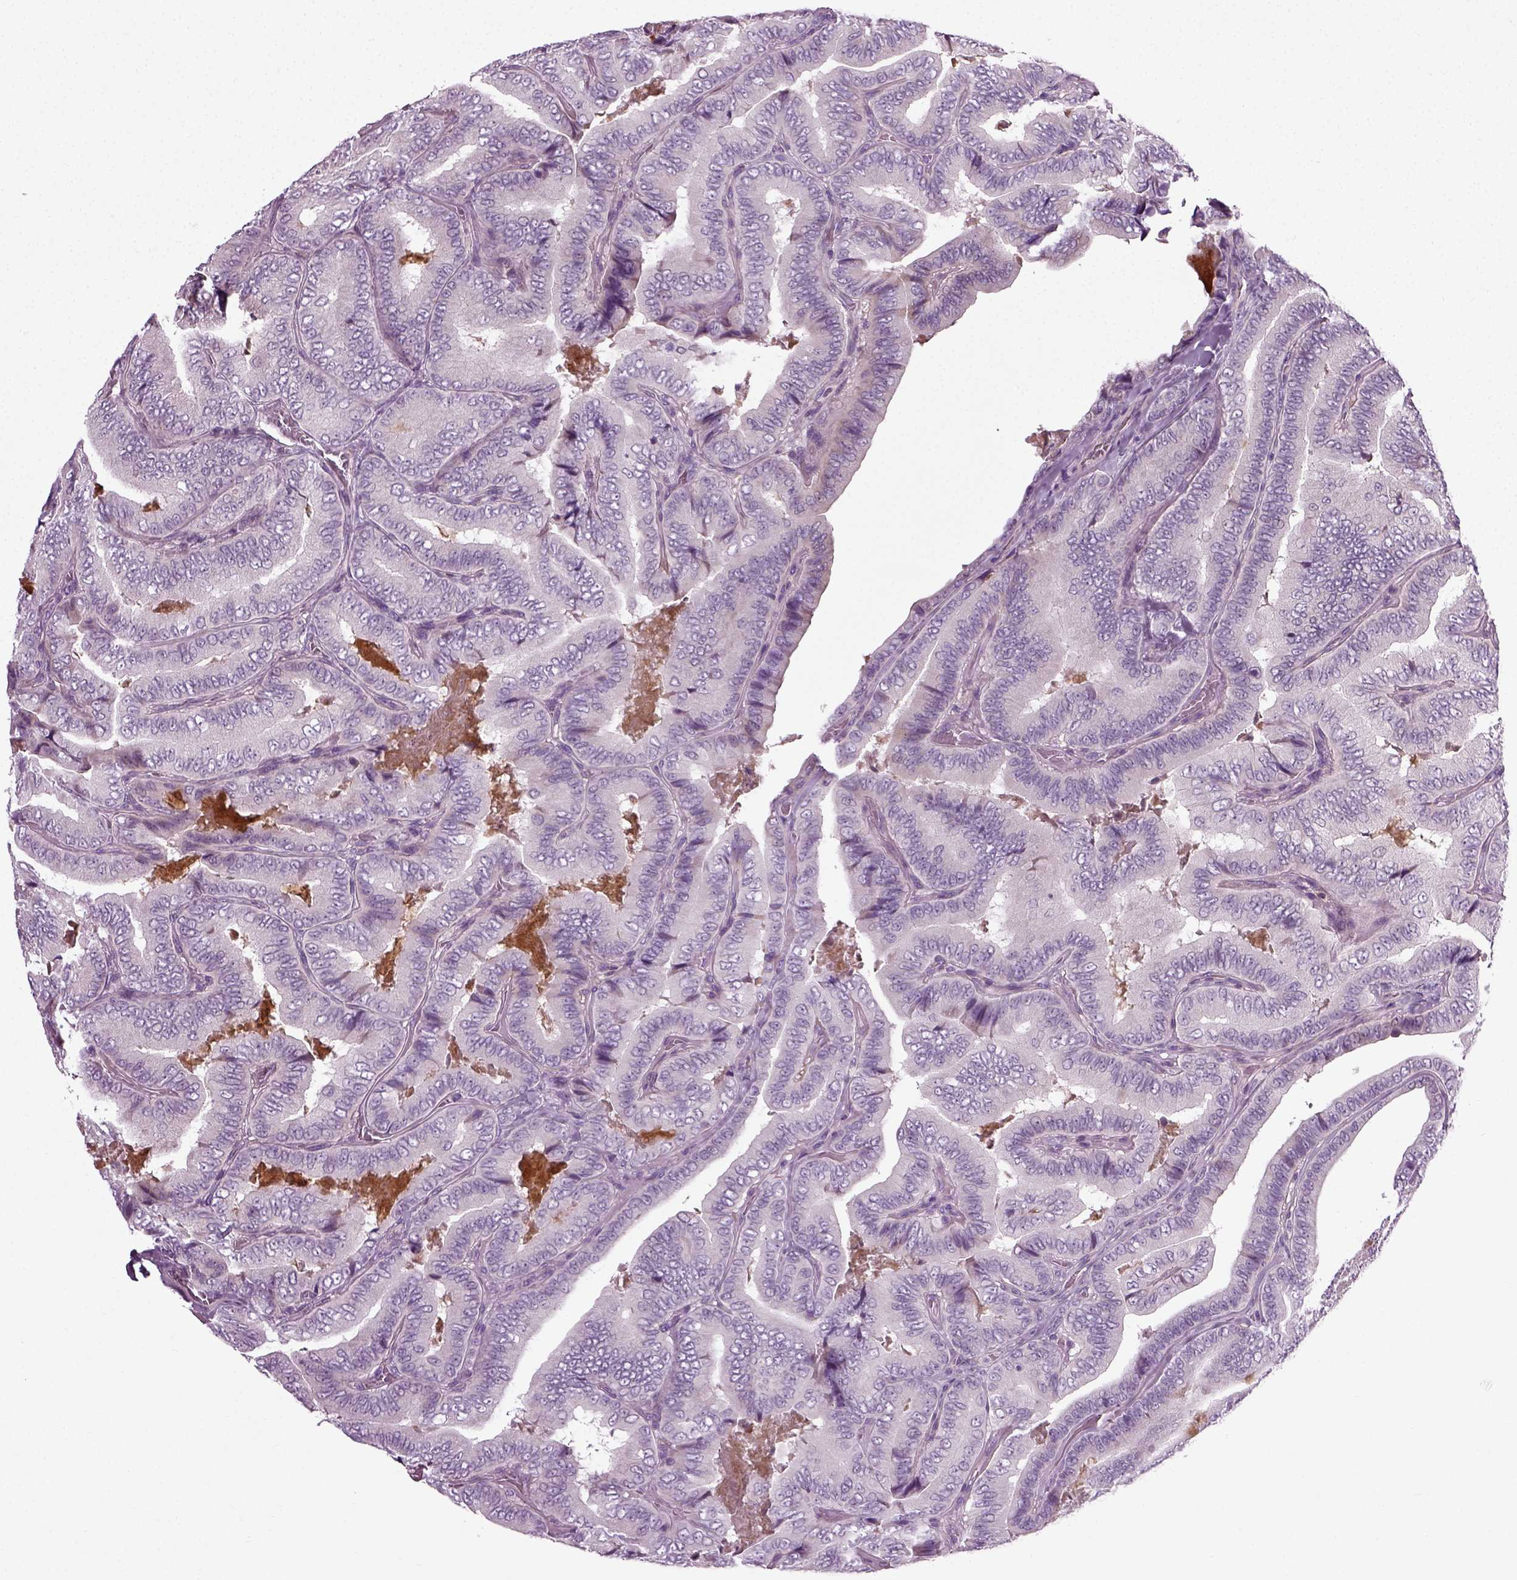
{"staining": {"intensity": "negative", "quantity": "none", "location": "none"}, "tissue": "thyroid cancer", "cell_type": "Tumor cells", "image_type": "cancer", "snomed": [{"axis": "morphology", "description": "Papillary adenocarcinoma, NOS"}, {"axis": "topography", "description": "Thyroid gland"}], "caption": "High magnification brightfield microscopy of thyroid cancer stained with DAB (brown) and counterstained with hematoxylin (blue): tumor cells show no significant expression.", "gene": "SCG5", "patient": {"sex": "male", "age": 61}}